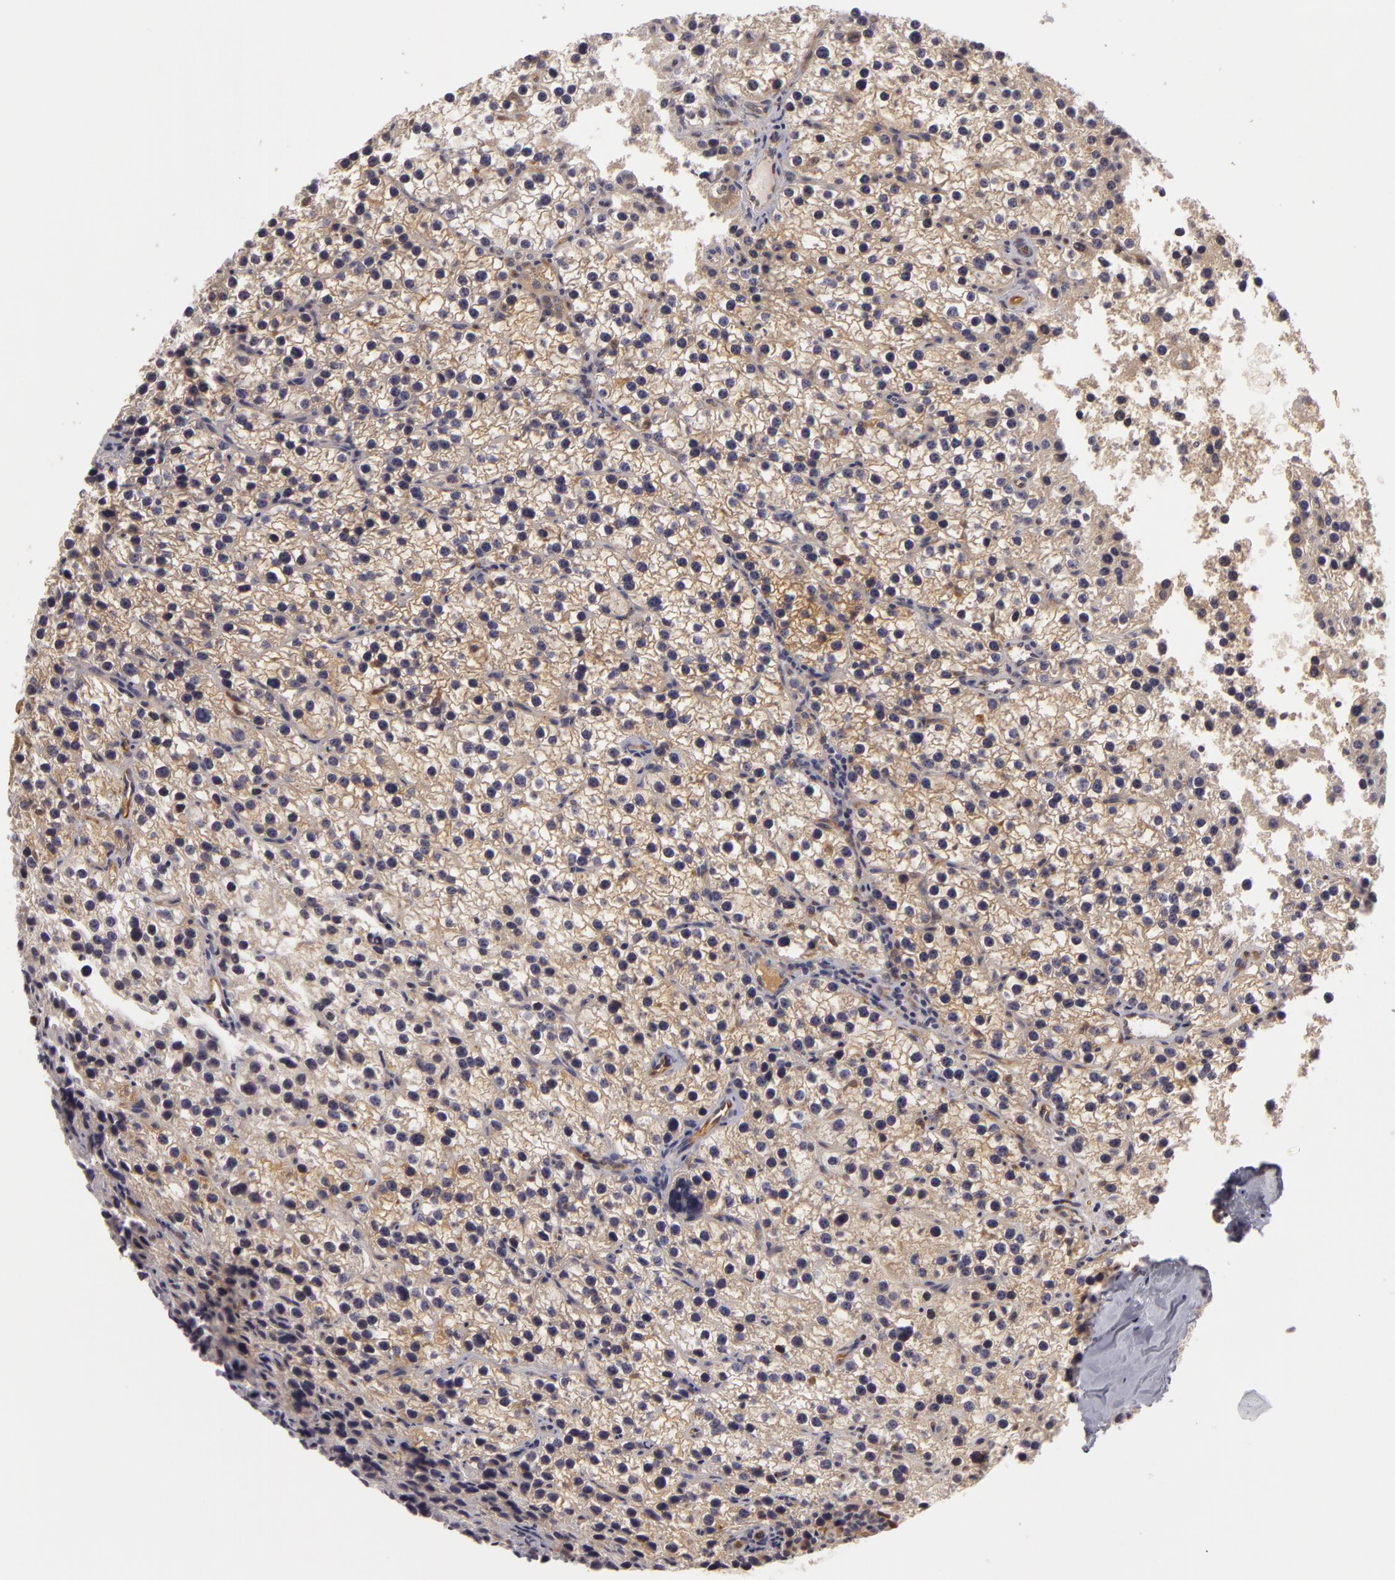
{"staining": {"intensity": "weak", "quantity": "25%-75%", "location": "cytoplasmic/membranous"}, "tissue": "parathyroid gland", "cell_type": "Glandular cells", "image_type": "normal", "snomed": [{"axis": "morphology", "description": "Normal tissue, NOS"}, {"axis": "topography", "description": "Parathyroid gland"}], "caption": "Immunohistochemistry (IHC) image of normal human parathyroid gland stained for a protein (brown), which shows low levels of weak cytoplasmic/membranous expression in about 25%-75% of glandular cells.", "gene": "ZNF229", "patient": {"sex": "female", "age": 54}}